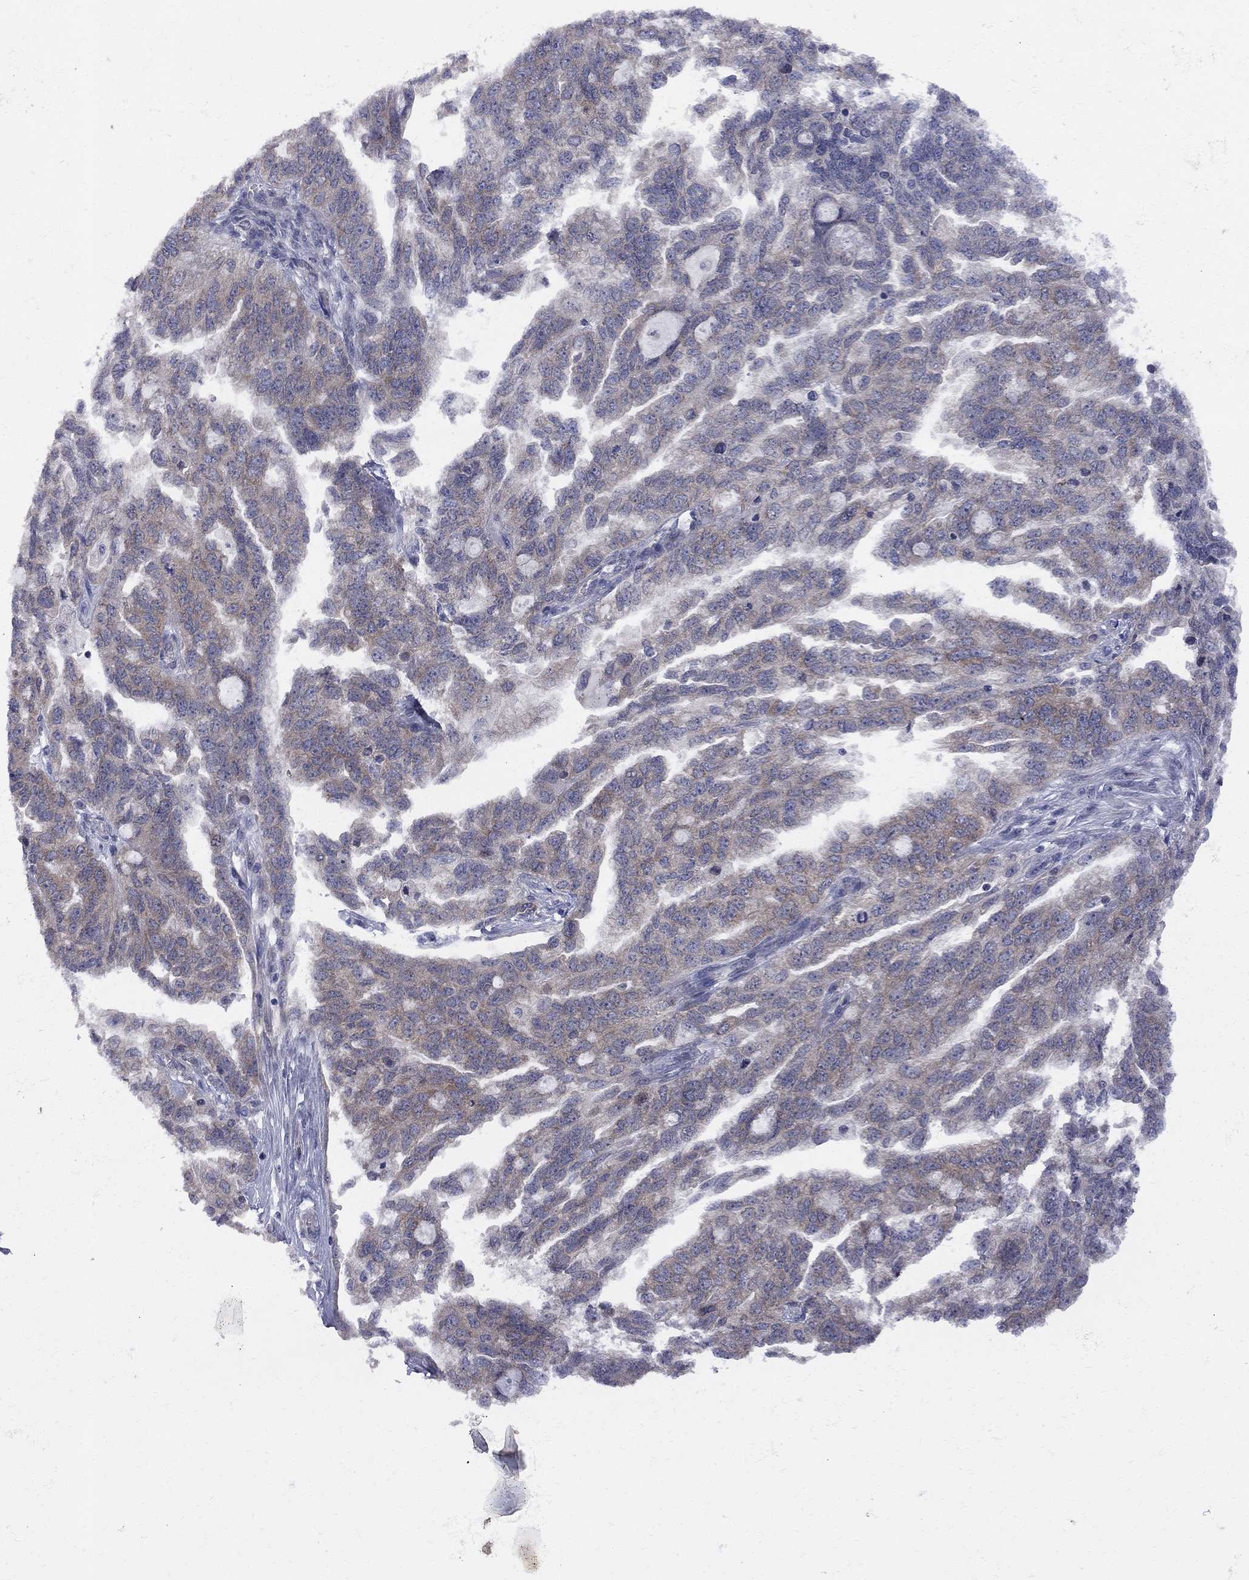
{"staining": {"intensity": "moderate", "quantity": "25%-75%", "location": "cytoplasmic/membranous"}, "tissue": "ovarian cancer", "cell_type": "Tumor cells", "image_type": "cancer", "snomed": [{"axis": "morphology", "description": "Cystadenocarcinoma, serous, NOS"}, {"axis": "topography", "description": "Ovary"}], "caption": "The image demonstrates staining of serous cystadenocarcinoma (ovarian), revealing moderate cytoplasmic/membranous protein staining (brown color) within tumor cells.", "gene": "CNOT11", "patient": {"sex": "female", "age": 51}}